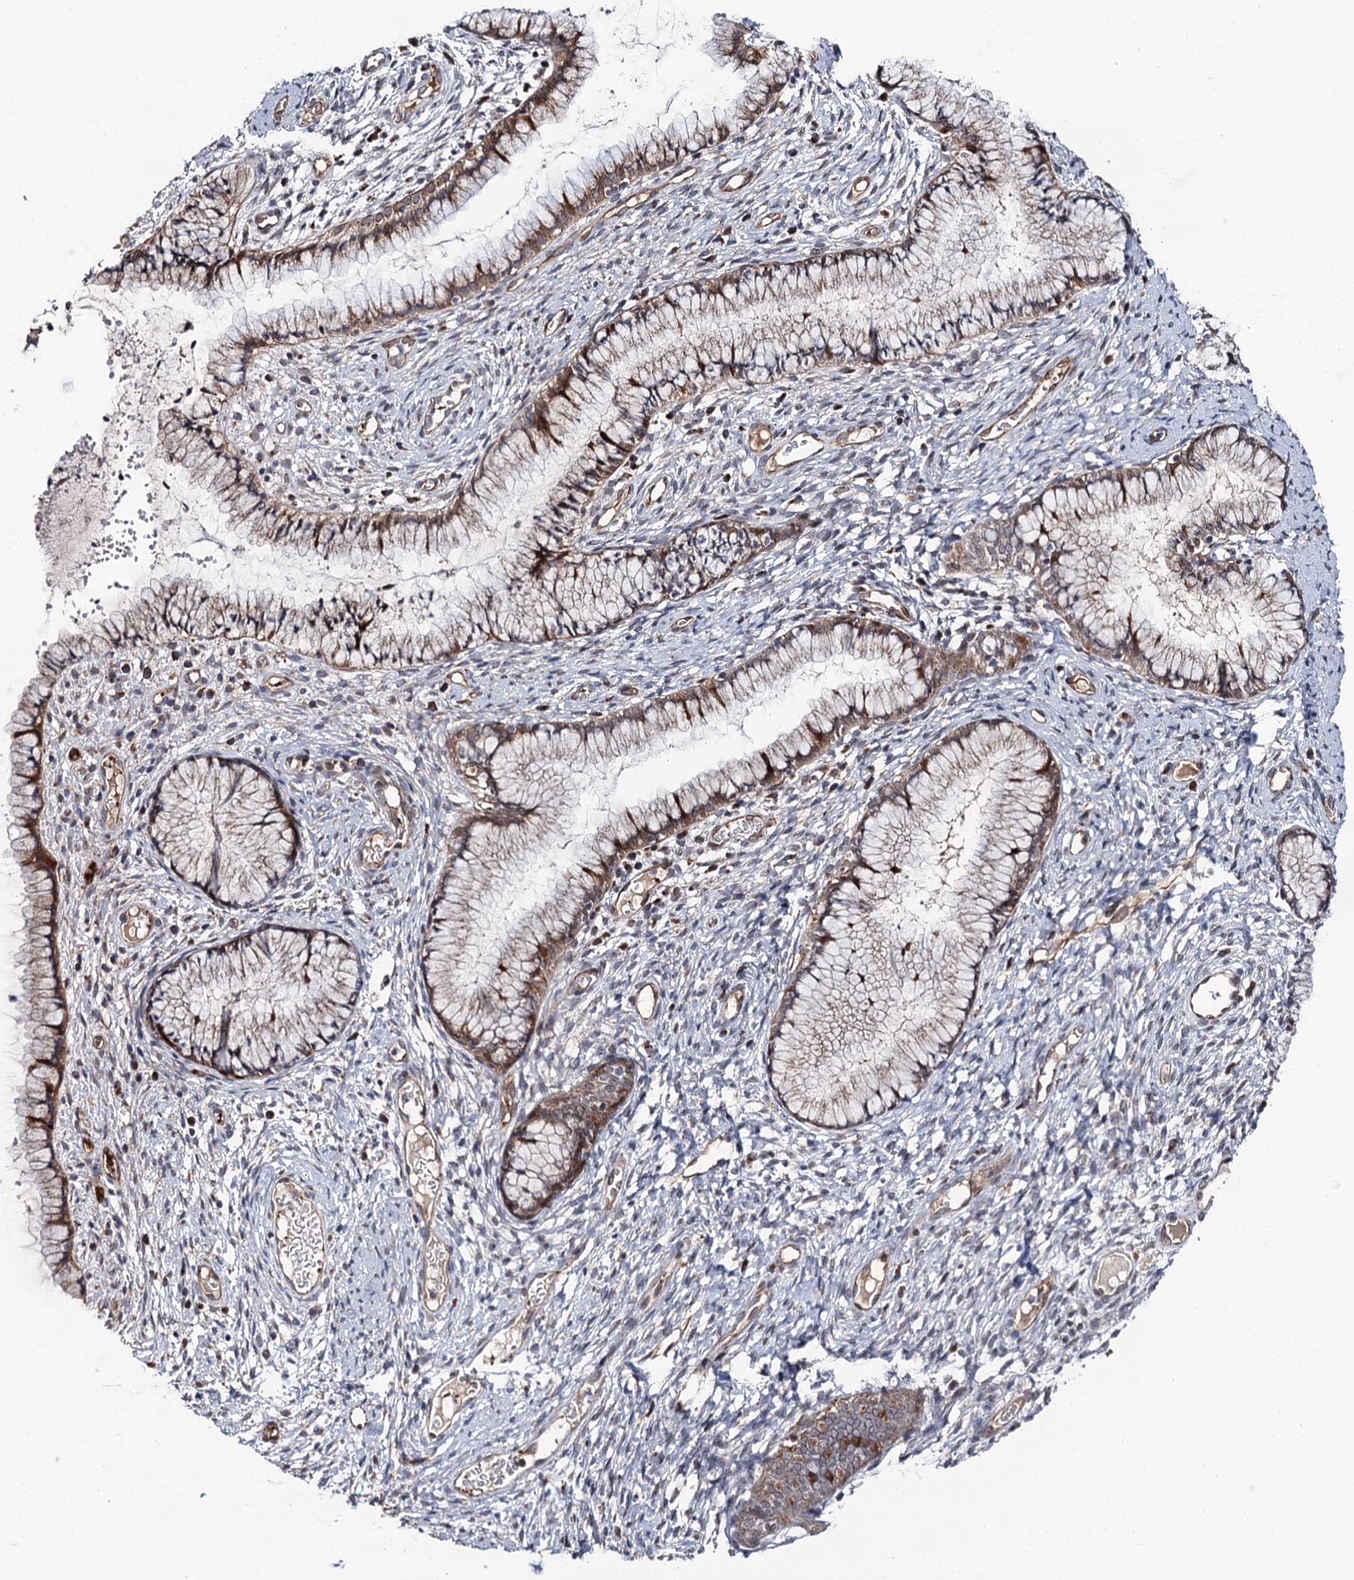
{"staining": {"intensity": "moderate", "quantity": "25%-75%", "location": "cytoplasmic/membranous"}, "tissue": "cervix", "cell_type": "Glandular cells", "image_type": "normal", "snomed": [{"axis": "morphology", "description": "Normal tissue, NOS"}, {"axis": "topography", "description": "Cervix"}], "caption": "Protein positivity by immunohistochemistry (IHC) exhibits moderate cytoplasmic/membranous expression in approximately 25%-75% of glandular cells in benign cervix.", "gene": "LRRC63", "patient": {"sex": "female", "age": 42}}